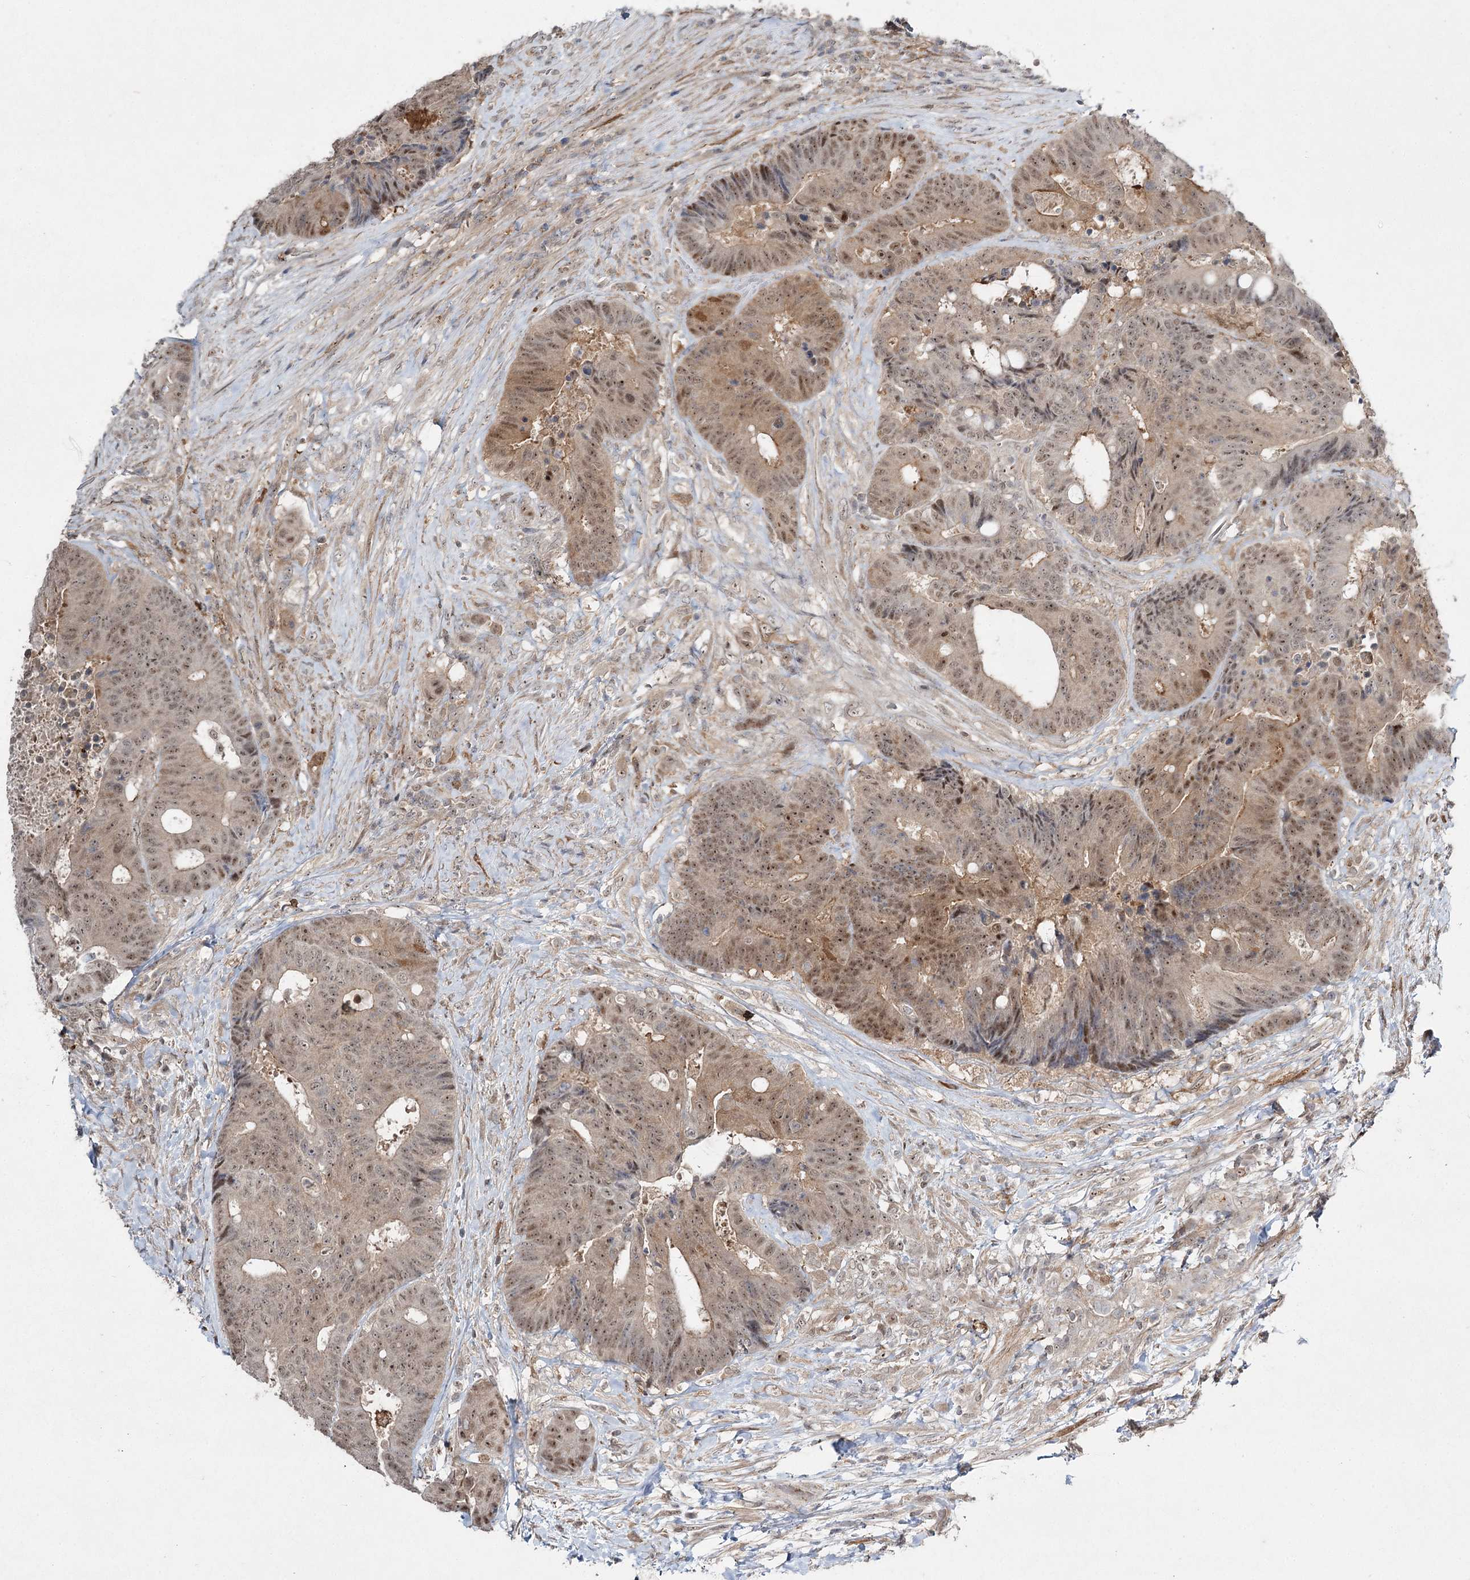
{"staining": {"intensity": "moderate", "quantity": ">75%", "location": "cytoplasmic/membranous,nuclear"}, "tissue": "colorectal cancer", "cell_type": "Tumor cells", "image_type": "cancer", "snomed": [{"axis": "morphology", "description": "Adenocarcinoma, NOS"}, {"axis": "topography", "description": "Rectum"}], "caption": "Brown immunohistochemical staining in adenocarcinoma (colorectal) demonstrates moderate cytoplasmic/membranous and nuclear expression in about >75% of tumor cells.", "gene": "WDR44", "patient": {"sex": "male", "age": 69}}